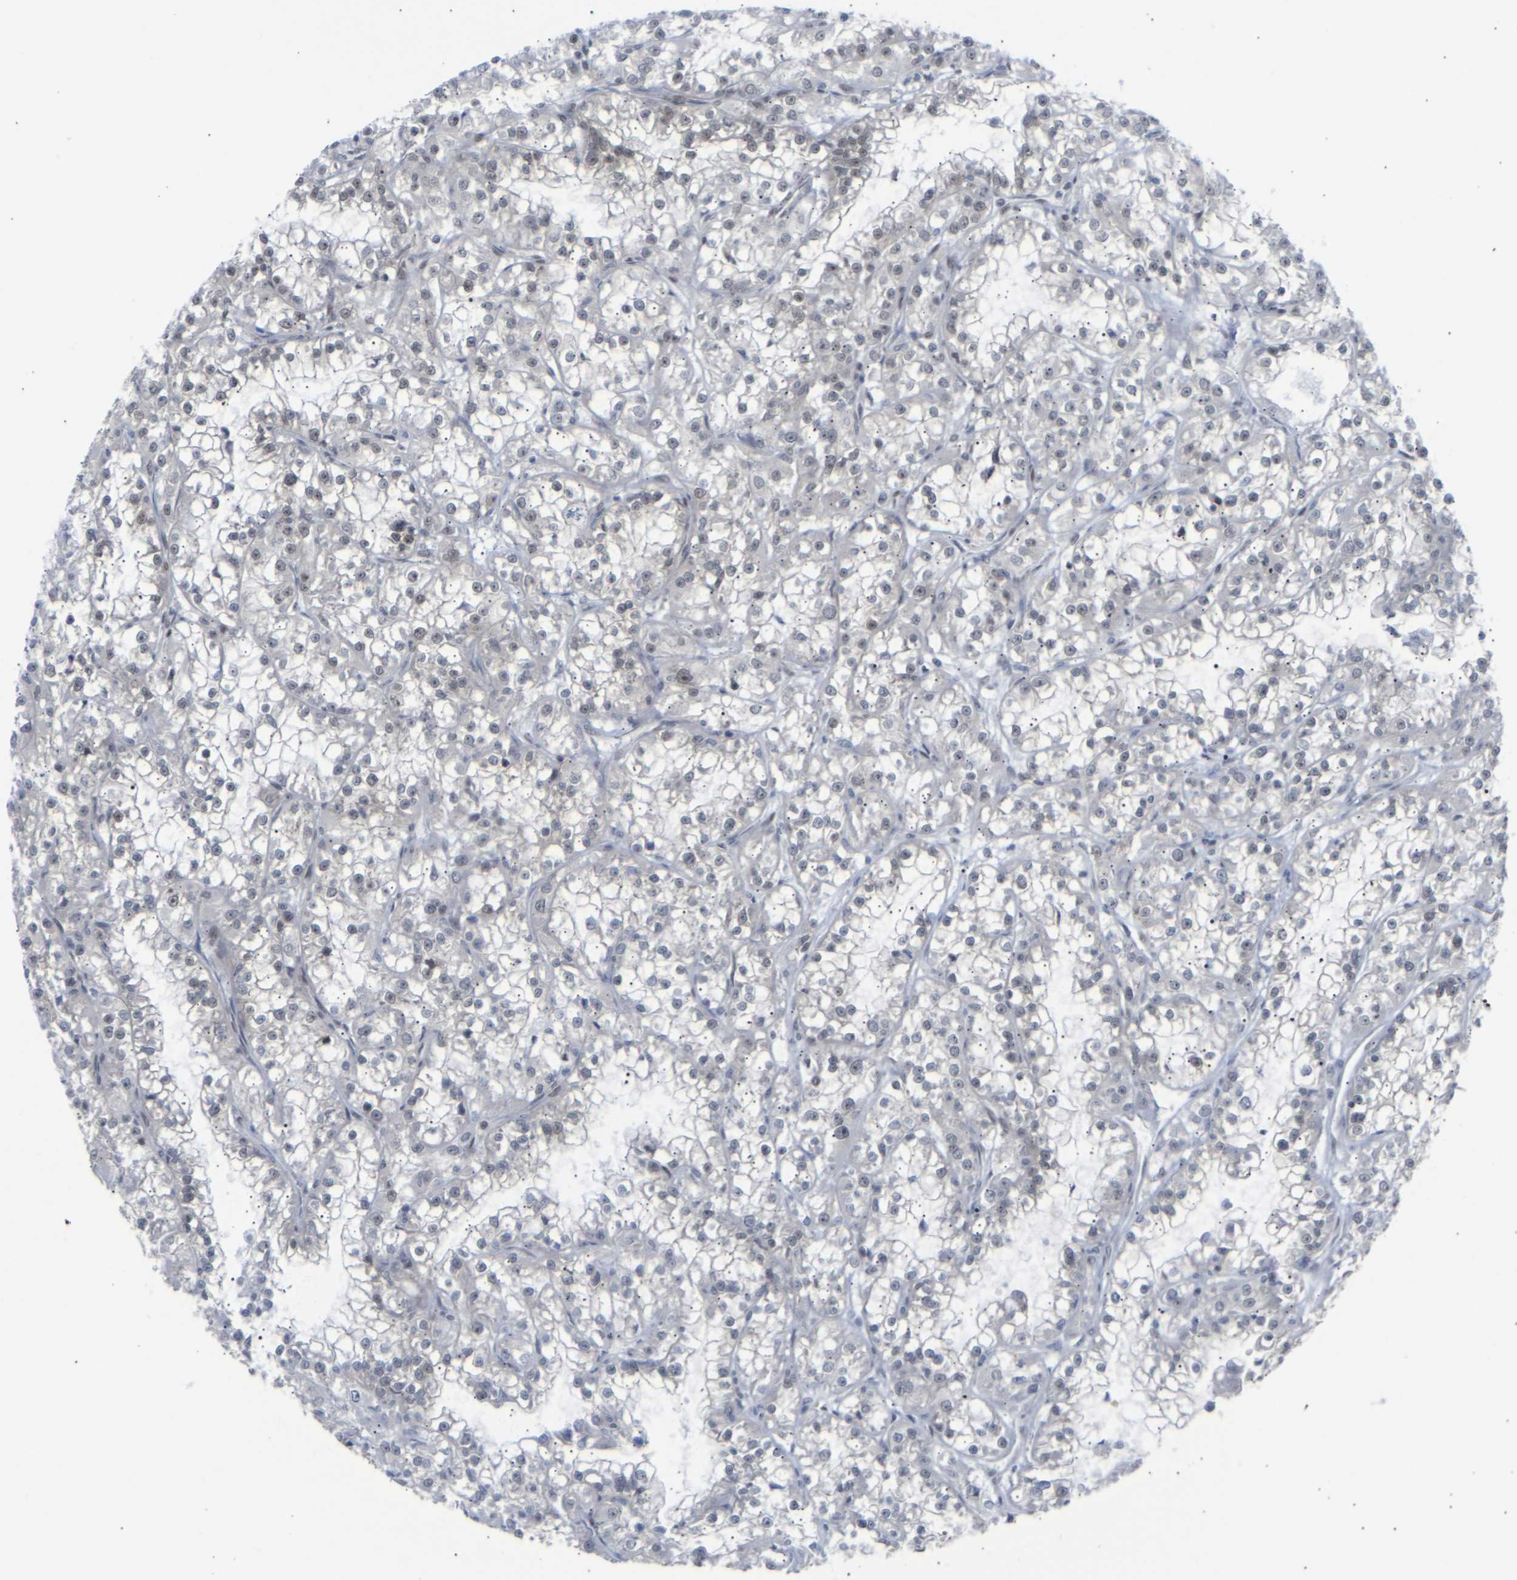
{"staining": {"intensity": "negative", "quantity": "none", "location": "none"}, "tissue": "renal cancer", "cell_type": "Tumor cells", "image_type": "cancer", "snomed": [{"axis": "morphology", "description": "Adenocarcinoma, NOS"}, {"axis": "topography", "description": "Kidney"}], "caption": "Immunohistochemical staining of human renal cancer (adenocarcinoma) exhibits no significant positivity in tumor cells.", "gene": "SSBP2", "patient": {"sex": "female", "age": 52}}